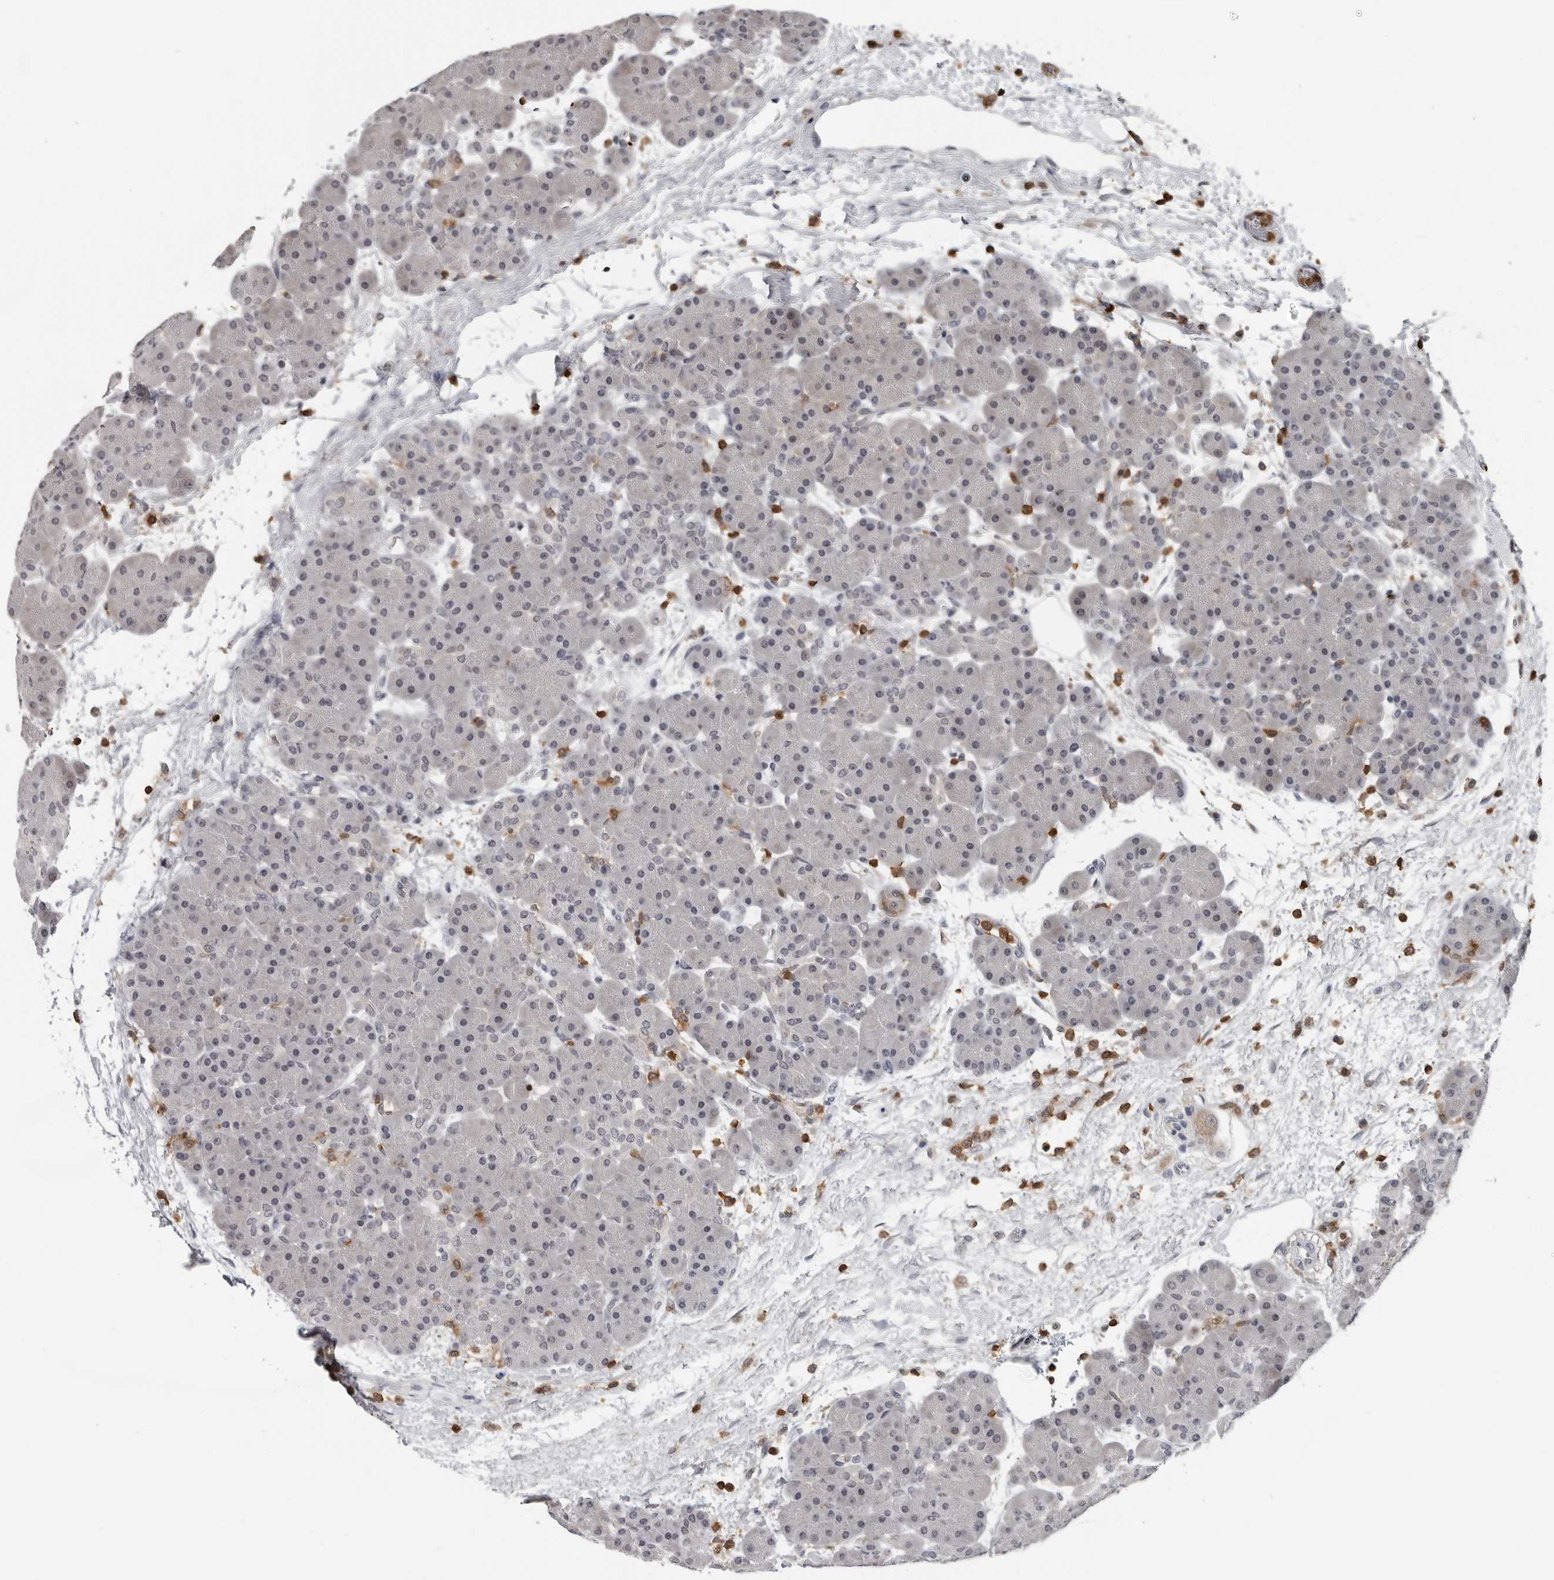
{"staining": {"intensity": "negative", "quantity": "none", "location": "none"}, "tissue": "pancreas", "cell_type": "Exocrine glandular cells", "image_type": "normal", "snomed": [{"axis": "morphology", "description": "Normal tissue, NOS"}, {"axis": "topography", "description": "Pancreas"}], "caption": "This micrograph is of unremarkable pancreas stained with immunohistochemistry to label a protein in brown with the nuclei are counter-stained blue. There is no staining in exocrine glandular cells. Nuclei are stained in blue.", "gene": "HSPH1", "patient": {"sex": "male", "age": 66}}